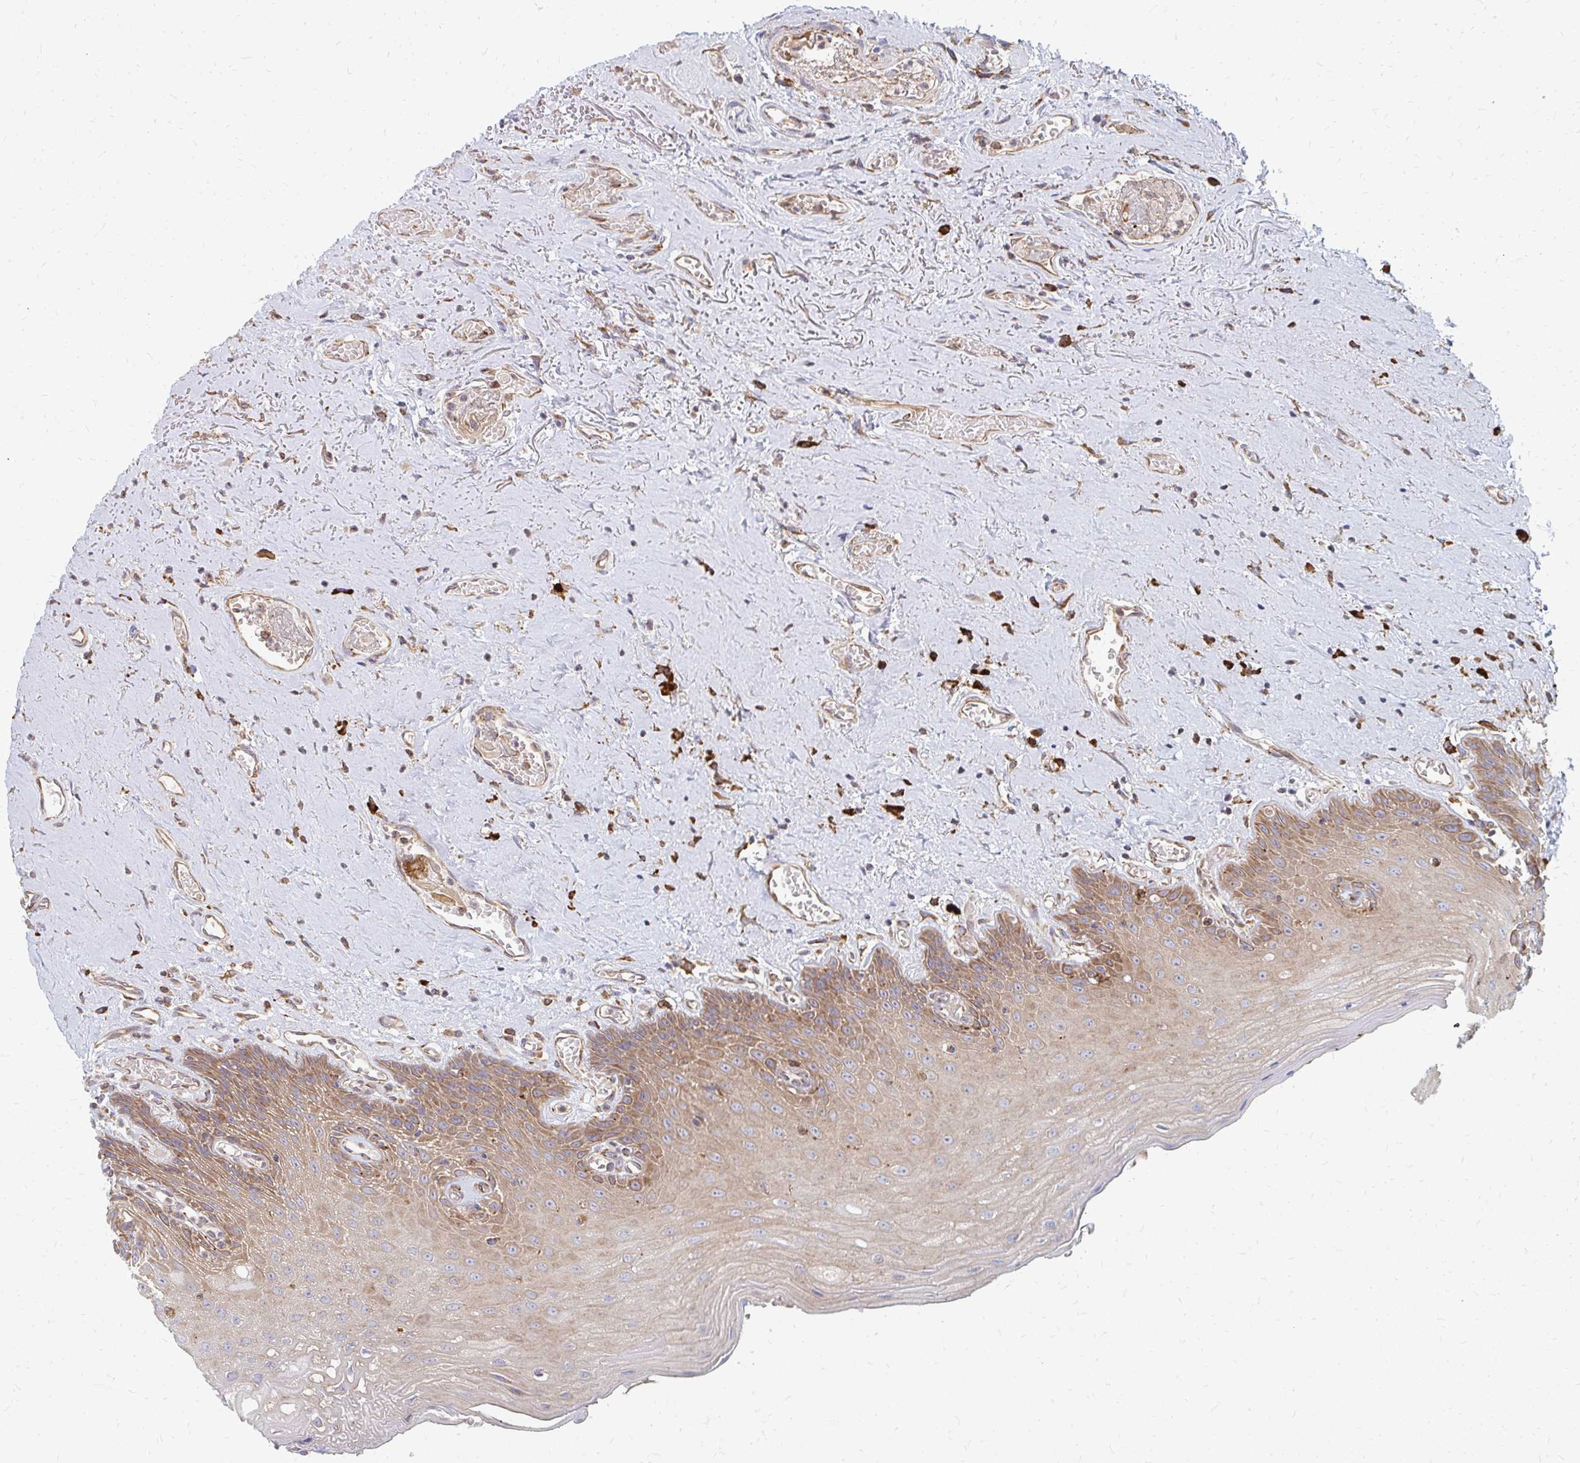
{"staining": {"intensity": "moderate", "quantity": "<25%", "location": "cytoplasmic/membranous"}, "tissue": "oral mucosa", "cell_type": "Squamous epithelial cells", "image_type": "normal", "snomed": [{"axis": "morphology", "description": "Normal tissue, NOS"}, {"axis": "morphology", "description": "Squamous cell carcinoma, NOS"}, {"axis": "topography", "description": "Oral tissue"}, {"axis": "topography", "description": "Peripheral nerve tissue"}, {"axis": "topography", "description": "Head-Neck"}], "caption": "Immunohistochemical staining of benign oral mucosa demonstrates moderate cytoplasmic/membranous protein staining in approximately <25% of squamous epithelial cells.", "gene": "PPP1R13L", "patient": {"sex": "female", "age": 59}}